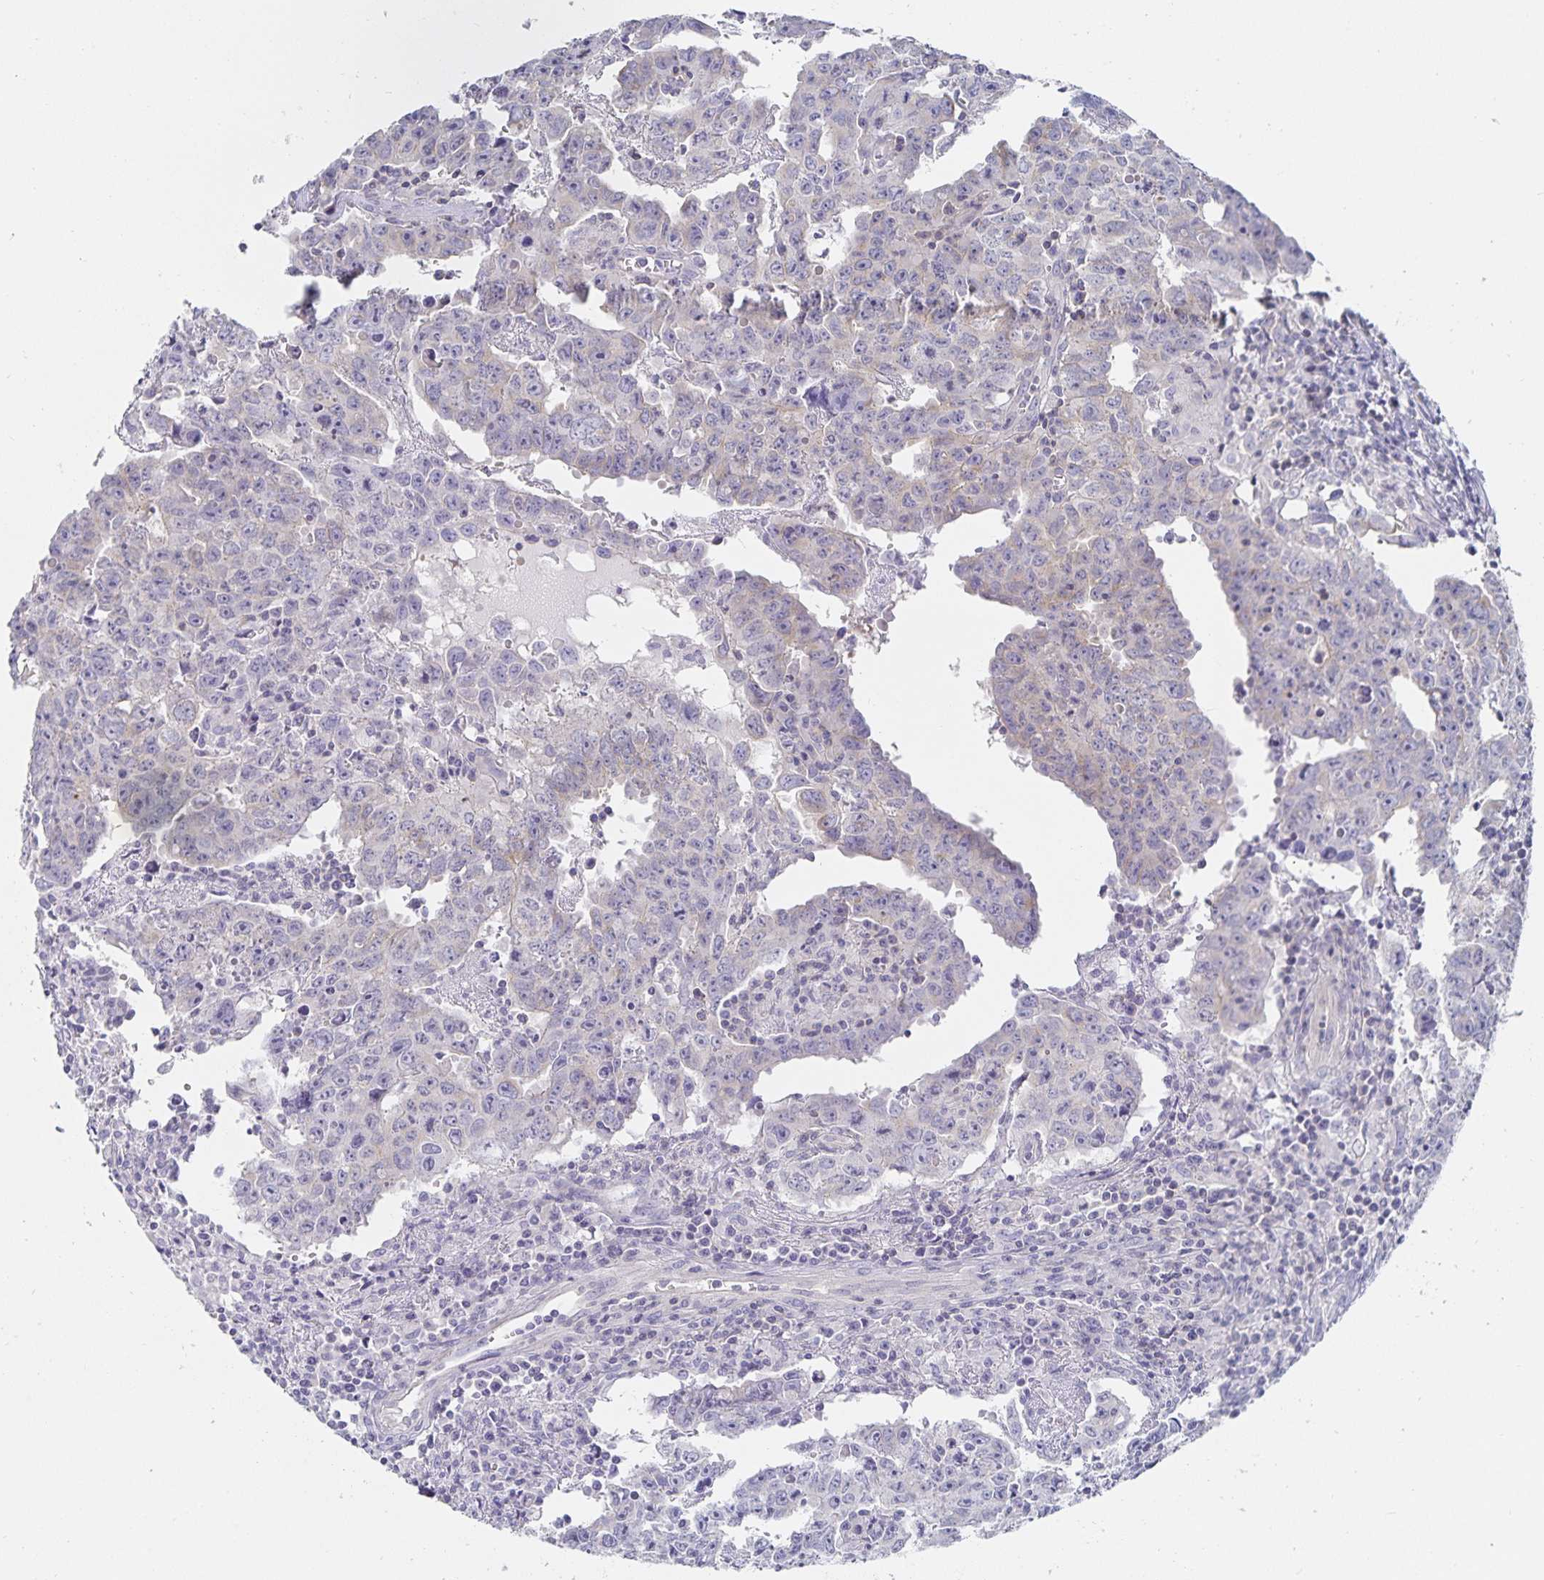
{"staining": {"intensity": "negative", "quantity": "none", "location": "none"}, "tissue": "testis cancer", "cell_type": "Tumor cells", "image_type": "cancer", "snomed": [{"axis": "morphology", "description": "Carcinoma, Embryonal, NOS"}, {"axis": "topography", "description": "Testis"}], "caption": "Immunohistochemistry photomicrograph of human testis cancer (embryonal carcinoma) stained for a protein (brown), which shows no positivity in tumor cells.", "gene": "SFTPA1", "patient": {"sex": "male", "age": 22}}